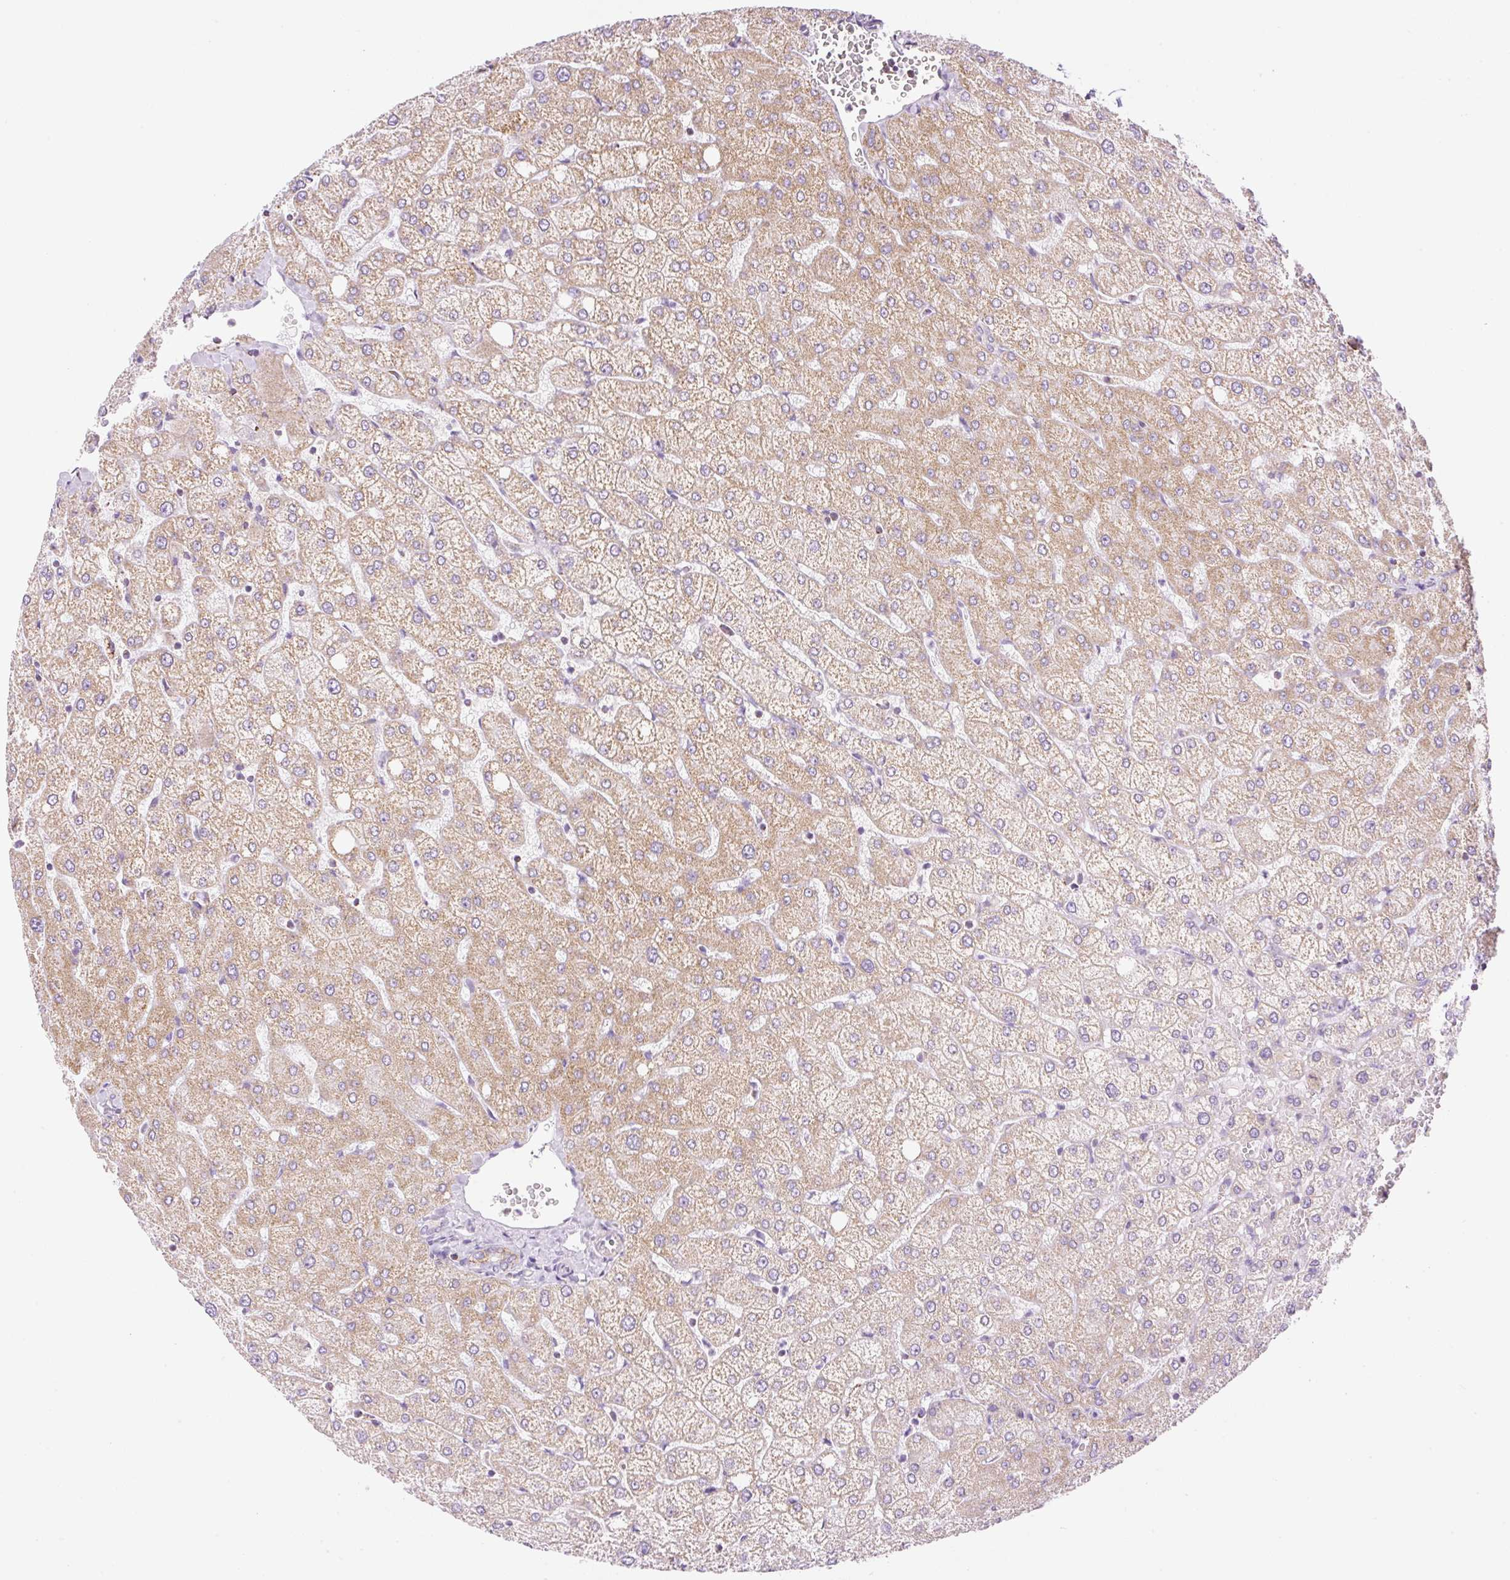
{"staining": {"intensity": "negative", "quantity": "none", "location": "none"}, "tissue": "liver", "cell_type": "Cholangiocytes", "image_type": "normal", "snomed": [{"axis": "morphology", "description": "Normal tissue, NOS"}, {"axis": "topography", "description": "Liver"}], "caption": "Protein analysis of normal liver reveals no significant staining in cholangiocytes.", "gene": "SPRR4", "patient": {"sex": "female", "age": 54}}